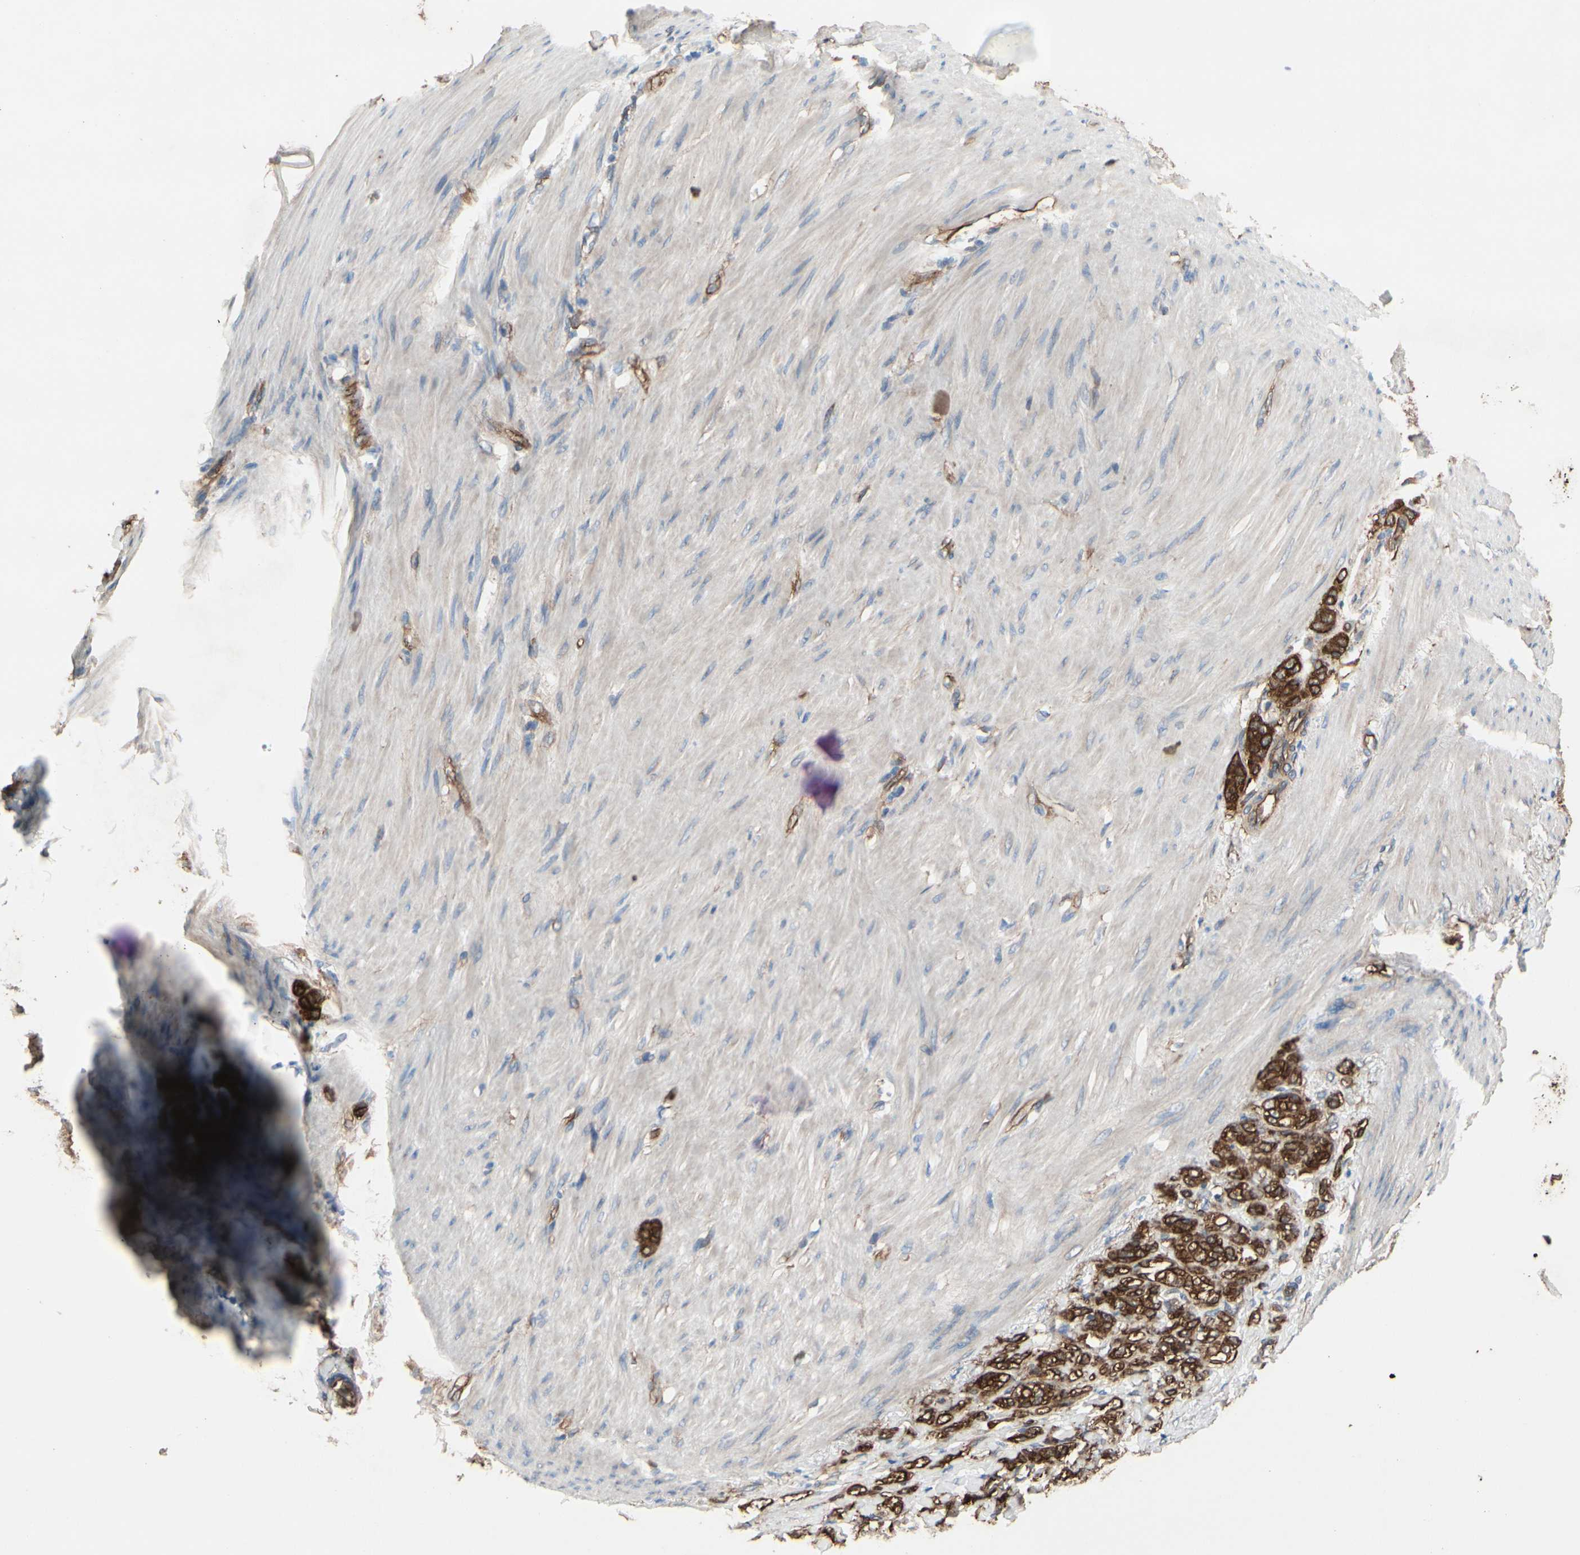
{"staining": {"intensity": "strong", "quantity": ">75%", "location": "cytoplasmic/membranous"}, "tissue": "stomach cancer", "cell_type": "Tumor cells", "image_type": "cancer", "snomed": [{"axis": "morphology", "description": "Adenocarcinoma, NOS"}, {"axis": "topography", "description": "Stomach"}], "caption": "Human stomach cancer stained with a brown dye reveals strong cytoplasmic/membranous positive staining in about >75% of tumor cells.", "gene": "CTTNBP2", "patient": {"sex": "male", "age": 82}}